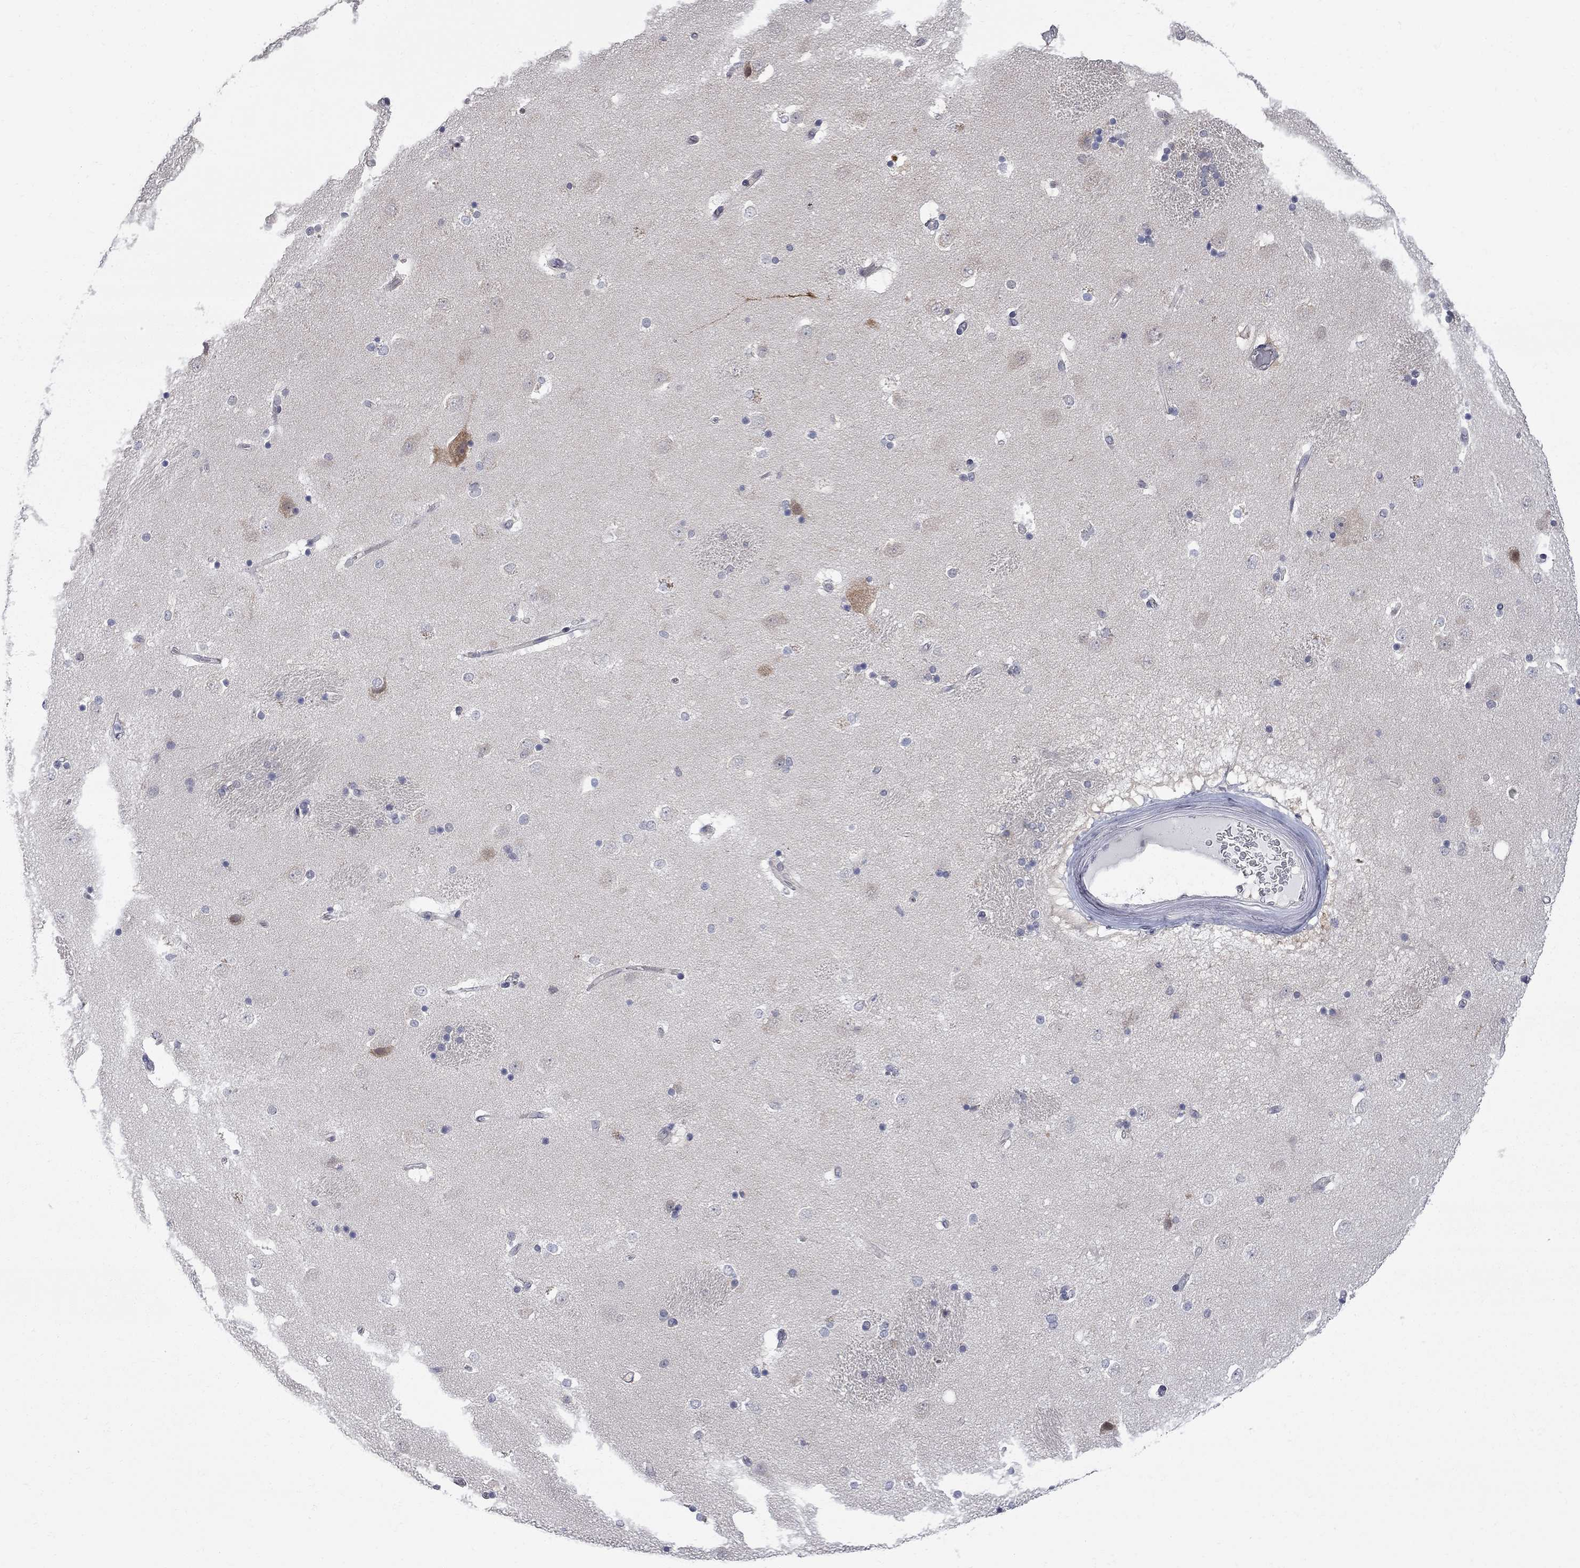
{"staining": {"intensity": "negative", "quantity": "none", "location": "none"}, "tissue": "caudate", "cell_type": "Glial cells", "image_type": "normal", "snomed": [{"axis": "morphology", "description": "Normal tissue, NOS"}, {"axis": "topography", "description": "Lateral ventricle wall"}], "caption": "Glial cells show no significant positivity in normal caudate.", "gene": "ENSG00000255639", "patient": {"sex": "male", "age": 51}}